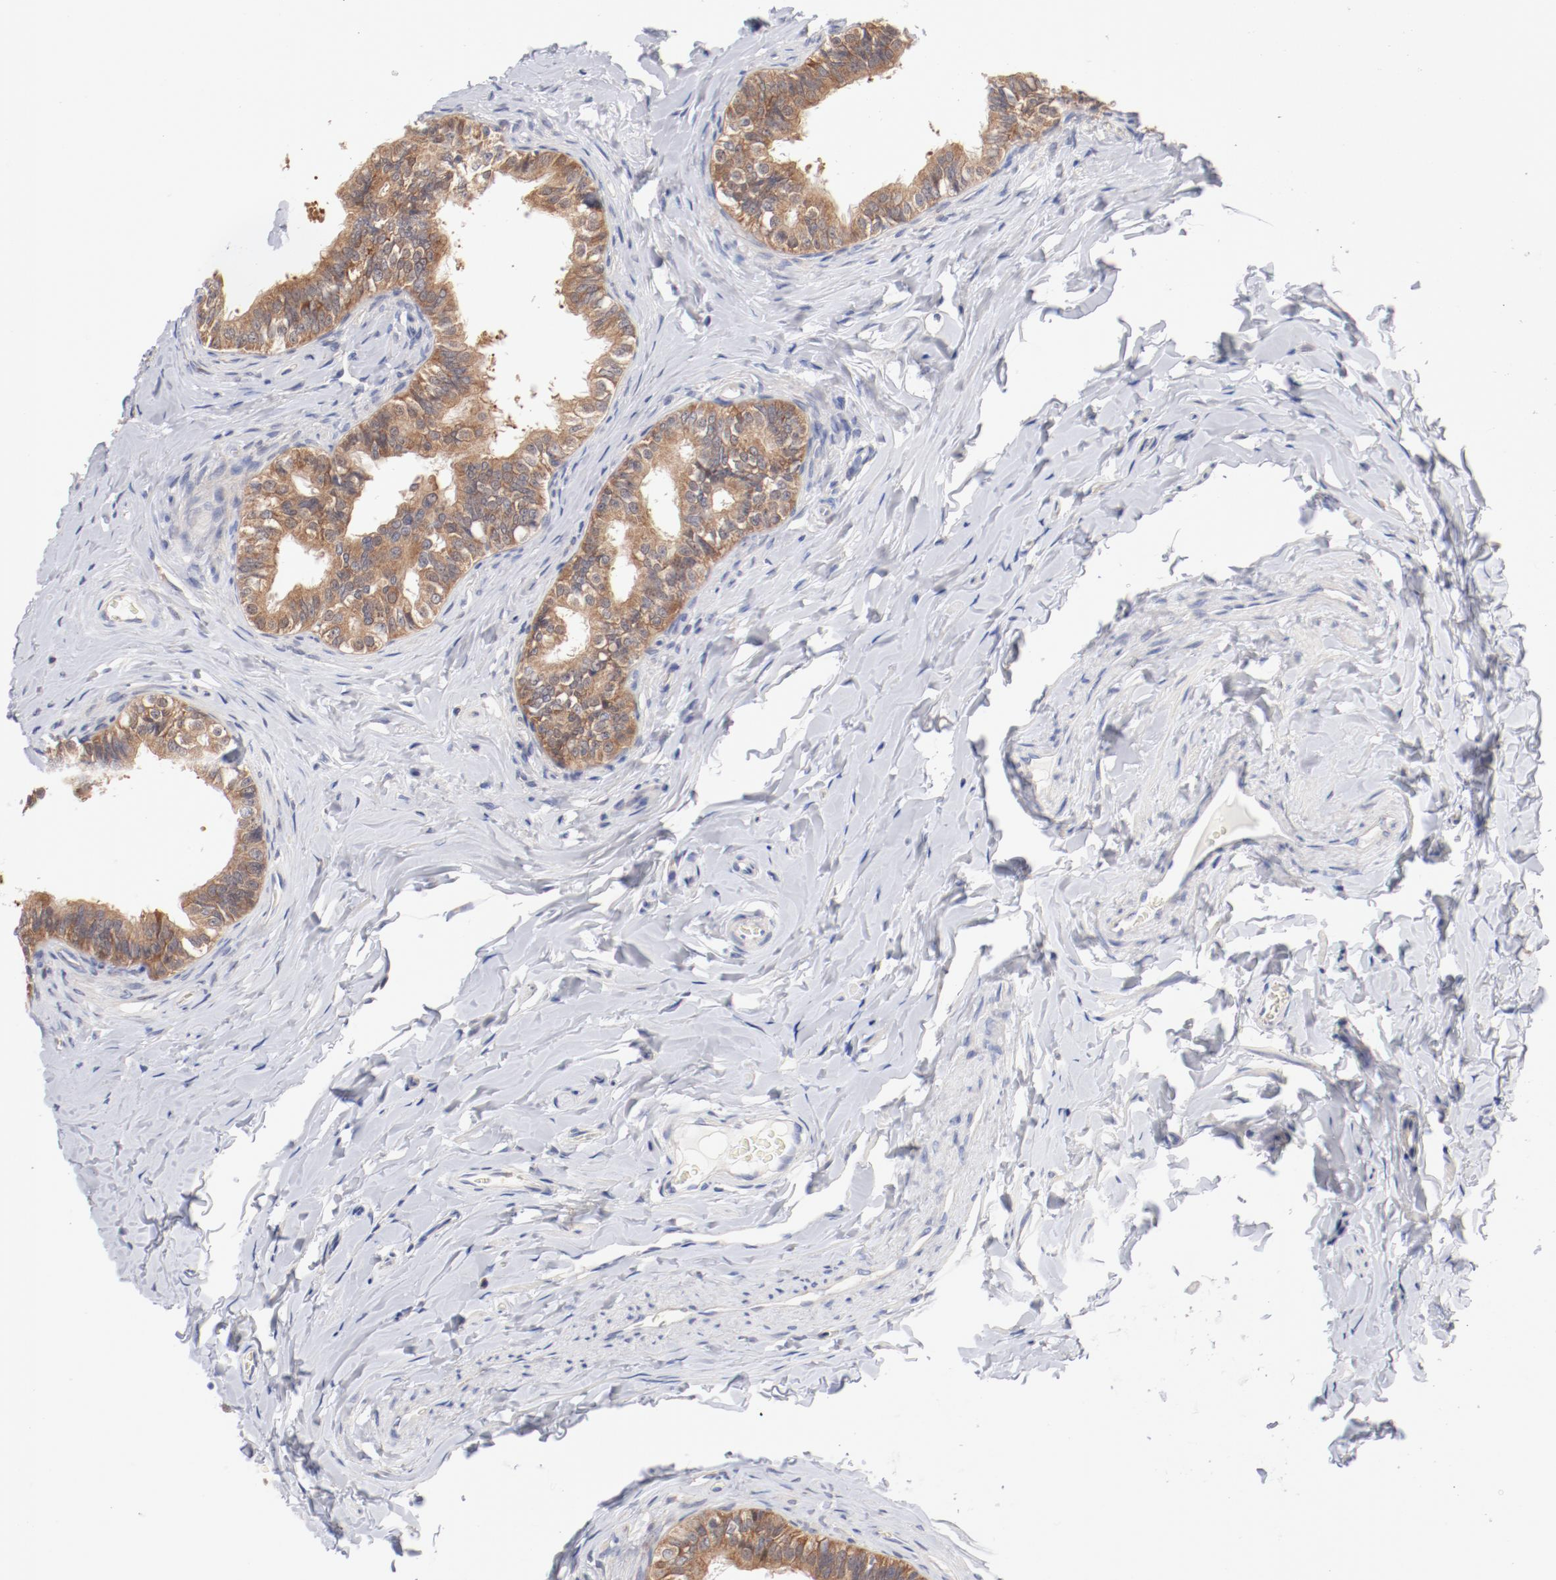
{"staining": {"intensity": "moderate", "quantity": ">75%", "location": "cytoplasmic/membranous"}, "tissue": "epididymis", "cell_type": "Glandular cells", "image_type": "normal", "snomed": [{"axis": "morphology", "description": "Normal tissue, NOS"}, {"axis": "topography", "description": "Soft tissue"}, {"axis": "topography", "description": "Epididymis"}], "caption": "This micrograph shows immunohistochemistry (IHC) staining of unremarkable epididymis, with medium moderate cytoplasmic/membranous expression in approximately >75% of glandular cells.", "gene": "SETD3", "patient": {"sex": "male", "age": 26}}